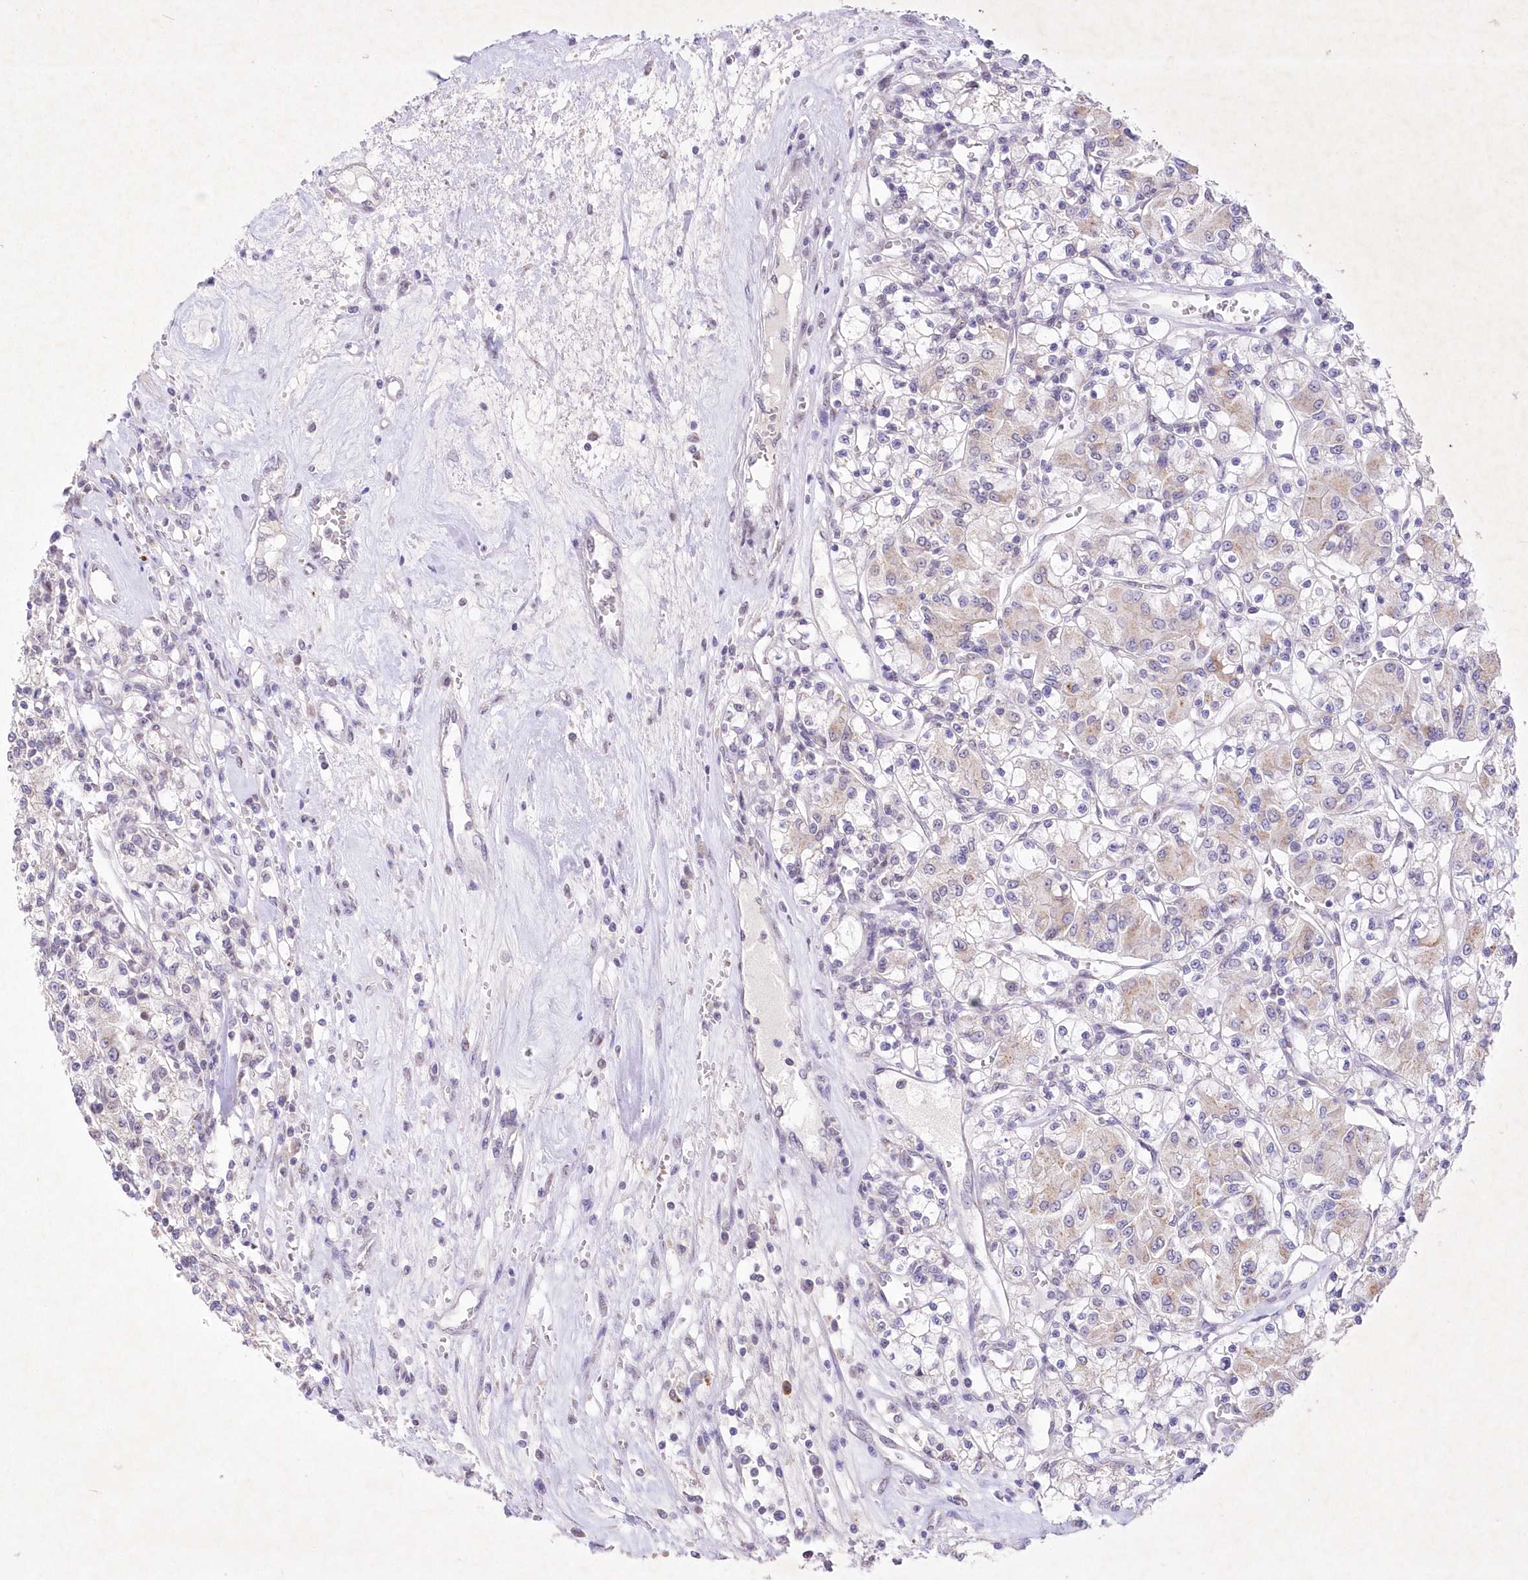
{"staining": {"intensity": "weak", "quantity": "<25%", "location": "cytoplasmic/membranous"}, "tissue": "renal cancer", "cell_type": "Tumor cells", "image_type": "cancer", "snomed": [{"axis": "morphology", "description": "Adenocarcinoma, NOS"}, {"axis": "topography", "description": "Kidney"}], "caption": "Tumor cells are negative for protein expression in human adenocarcinoma (renal).", "gene": "RBM27", "patient": {"sex": "female", "age": 59}}